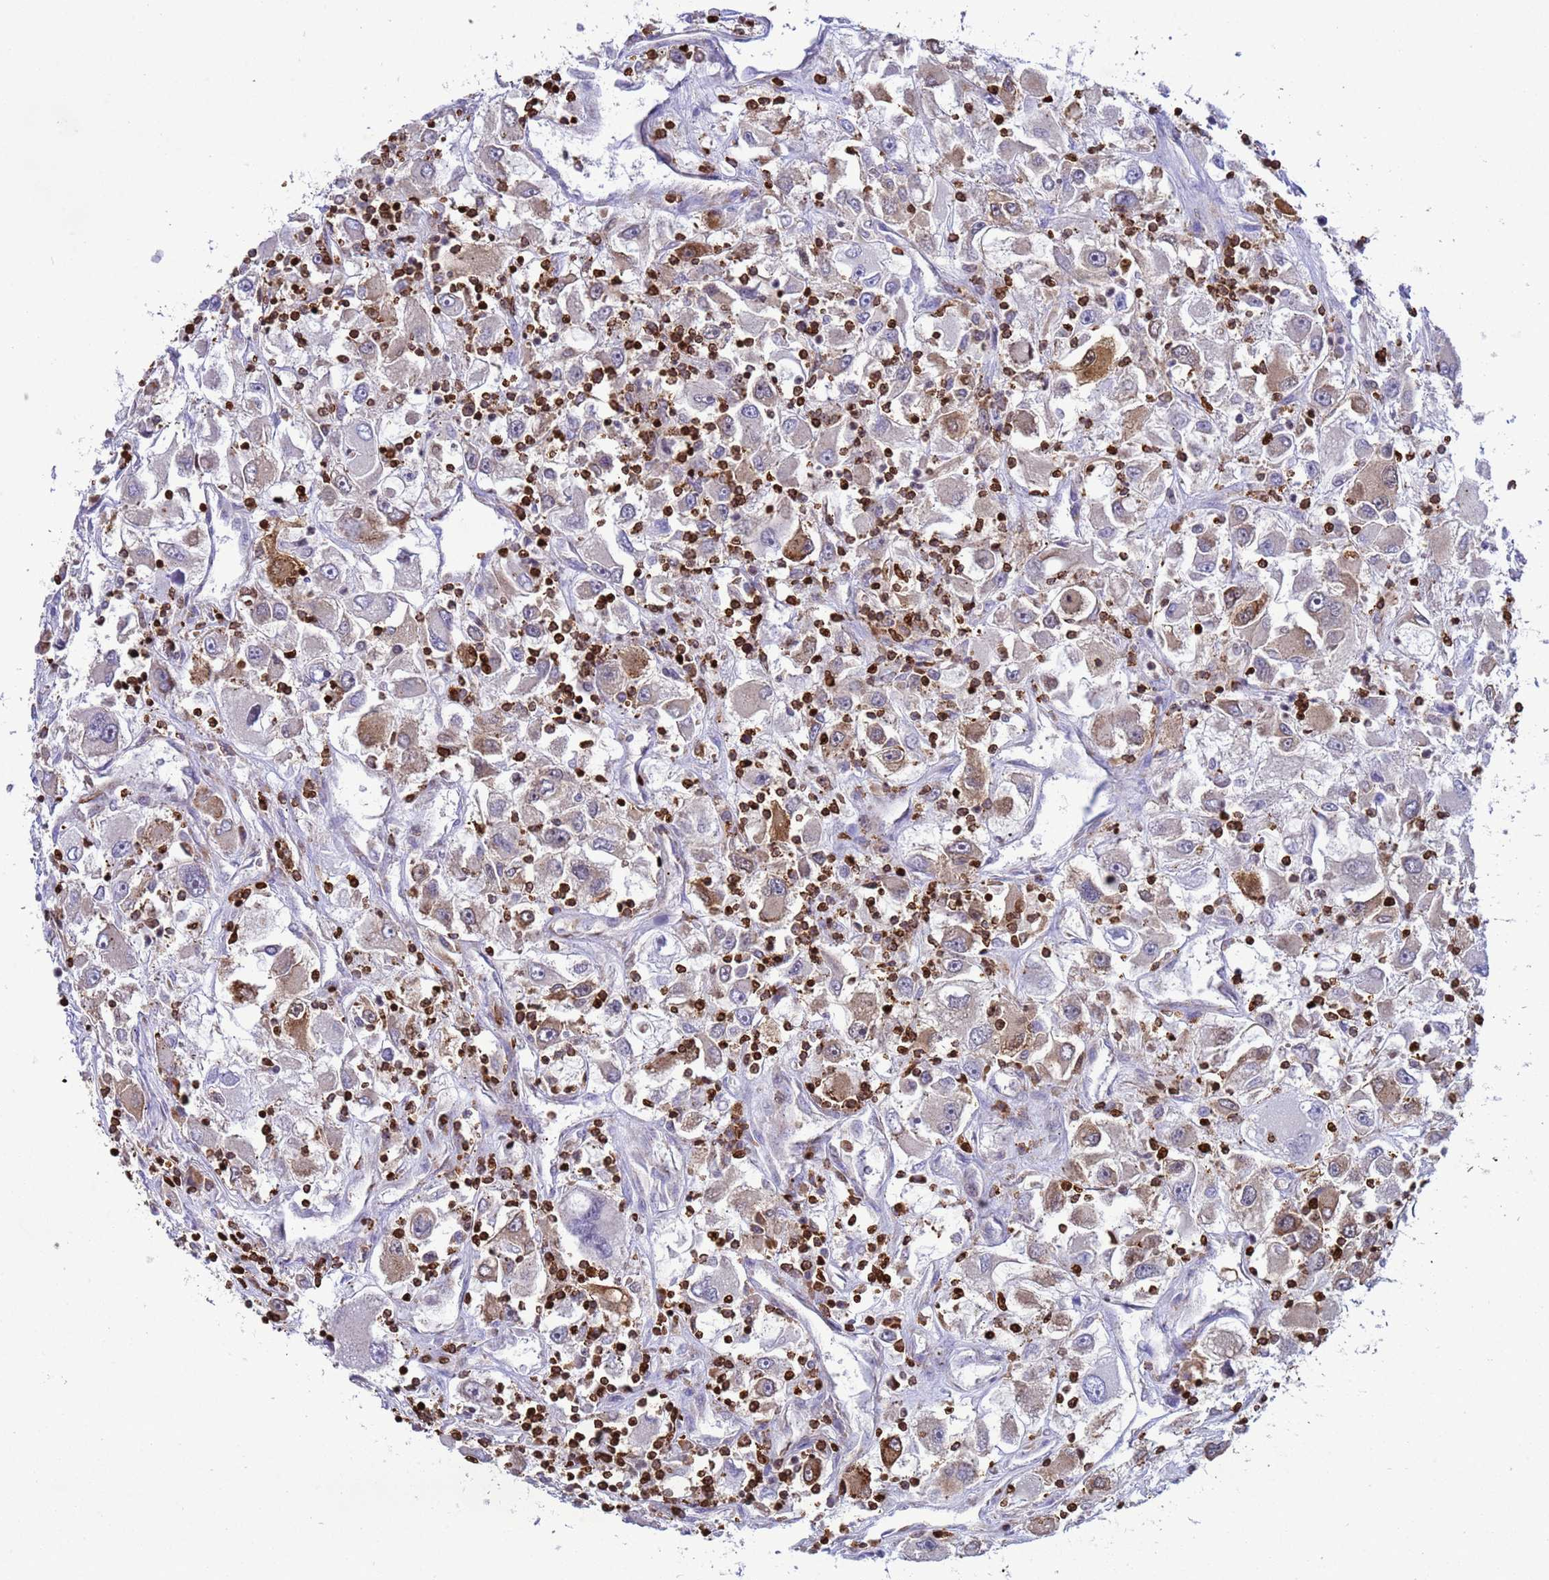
{"staining": {"intensity": "moderate", "quantity": "<25%", "location": "cytoplasmic/membranous"}, "tissue": "renal cancer", "cell_type": "Tumor cells", "image_type": "cancer", "snomed": [{"axis": "morphology", "description": "Adenocarcinoma, NOS"}, {"axis": "topography", "description": "Kidney"}], "caption": "Renal cancer was stained to show a protein in brown. There is low levels of moderate cytoplasmic/membranous expression in approximately <25% of tumor cells.", "gene": "EZR", "patient": {"sex": "female", "age": 52}}